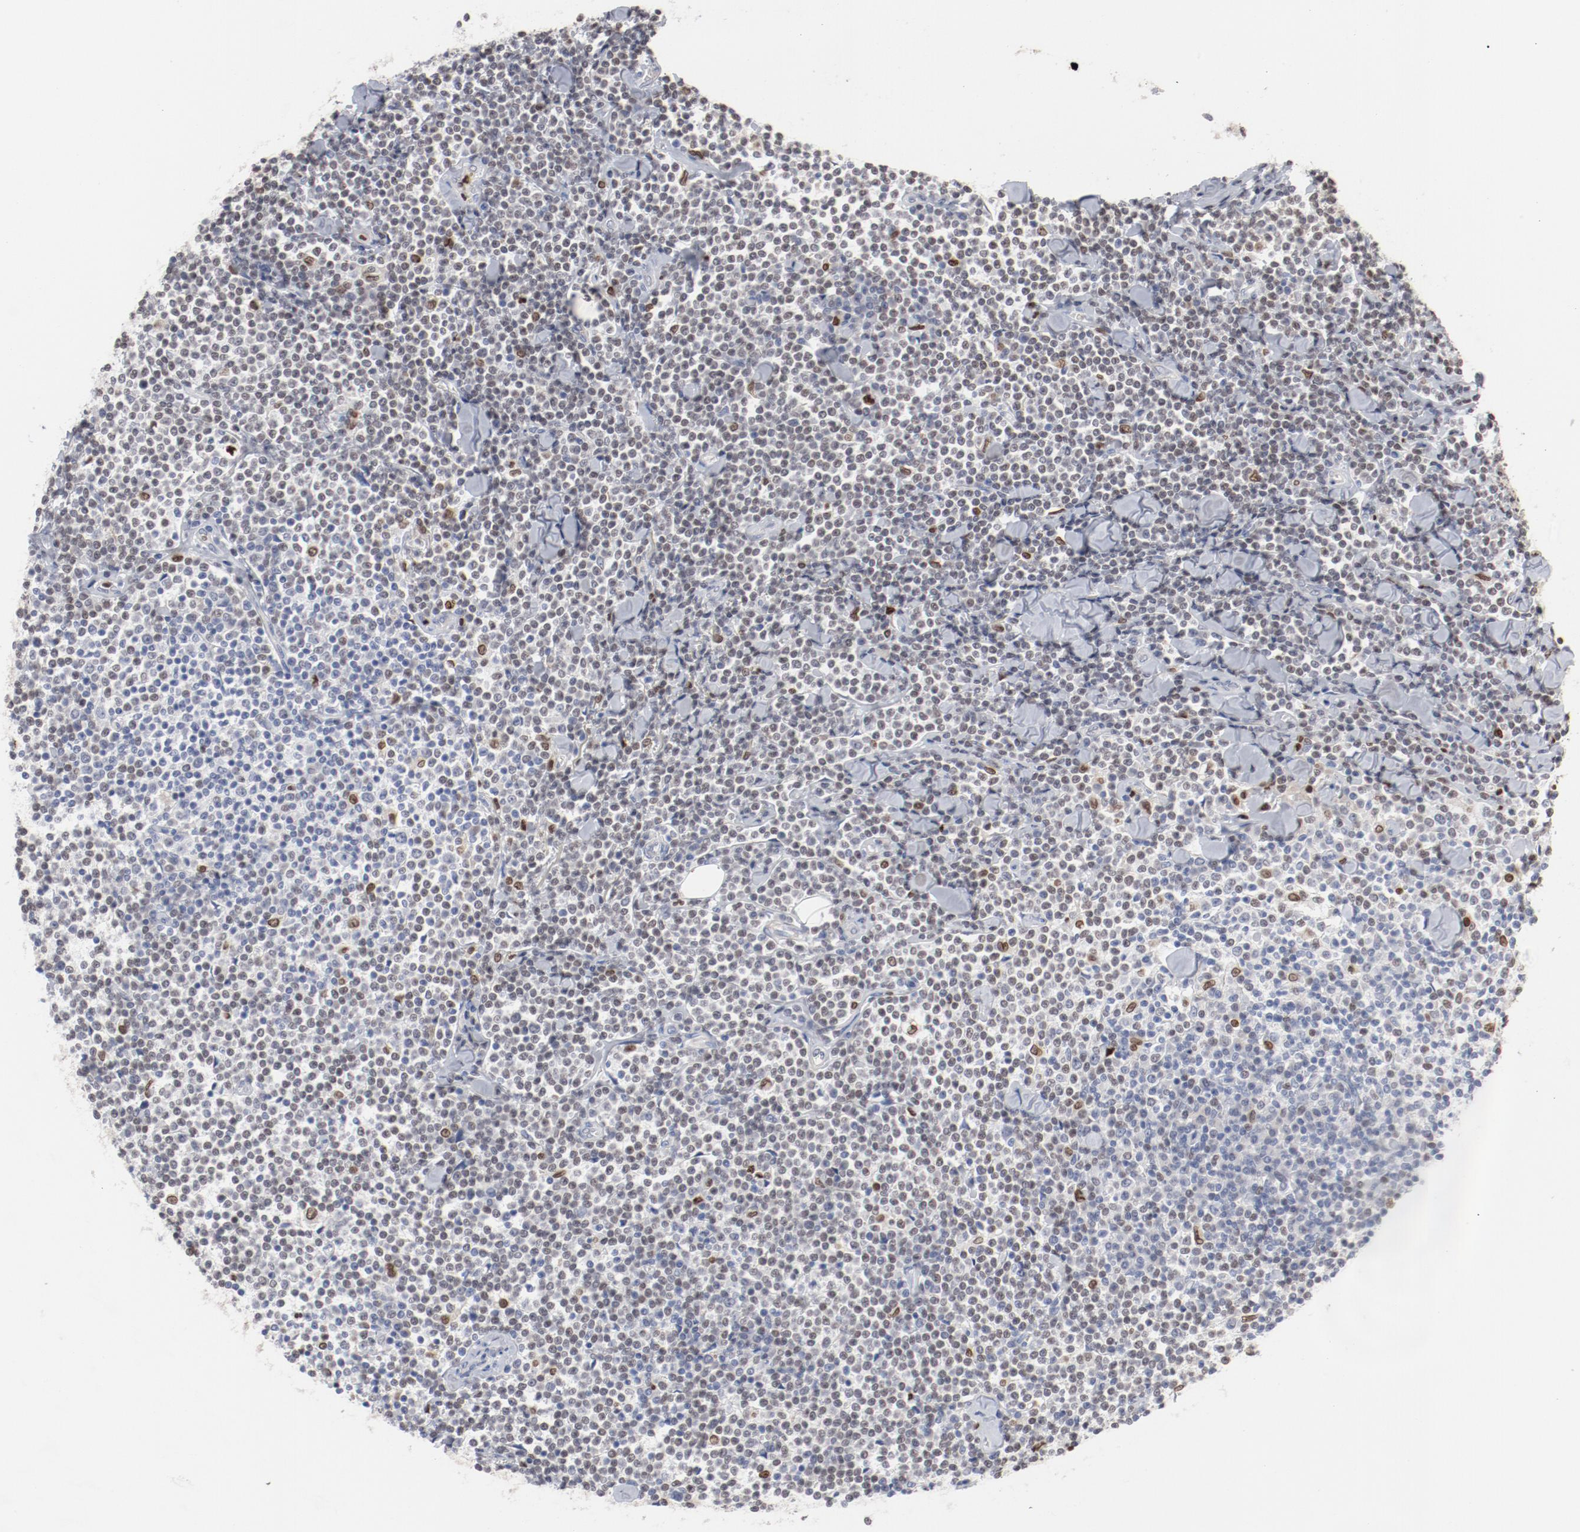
{"staining": {"intensity": "weak", "quantity": "25%-75%", "location": "nuclear"}, "tissue": "lymphoma", "cell_type": "Tumor cells", "image_type": "cancer", "snomed": [{"axis": "morphology", "description": "Malignant lymphoma, non-Hodgkin's type, Low grade"}, {"axis": "topography", "description": "Soft tissue"}], "caption": "About 25%-75% of tumor cells in human malignant lymphoma, non-Hodgkin's type (low-grade) show weak nuclear protein staining as visualized by brown immunohistochemical staining.", "gene": "SPI1", "patient": {"sex": "male", "age": 92}}